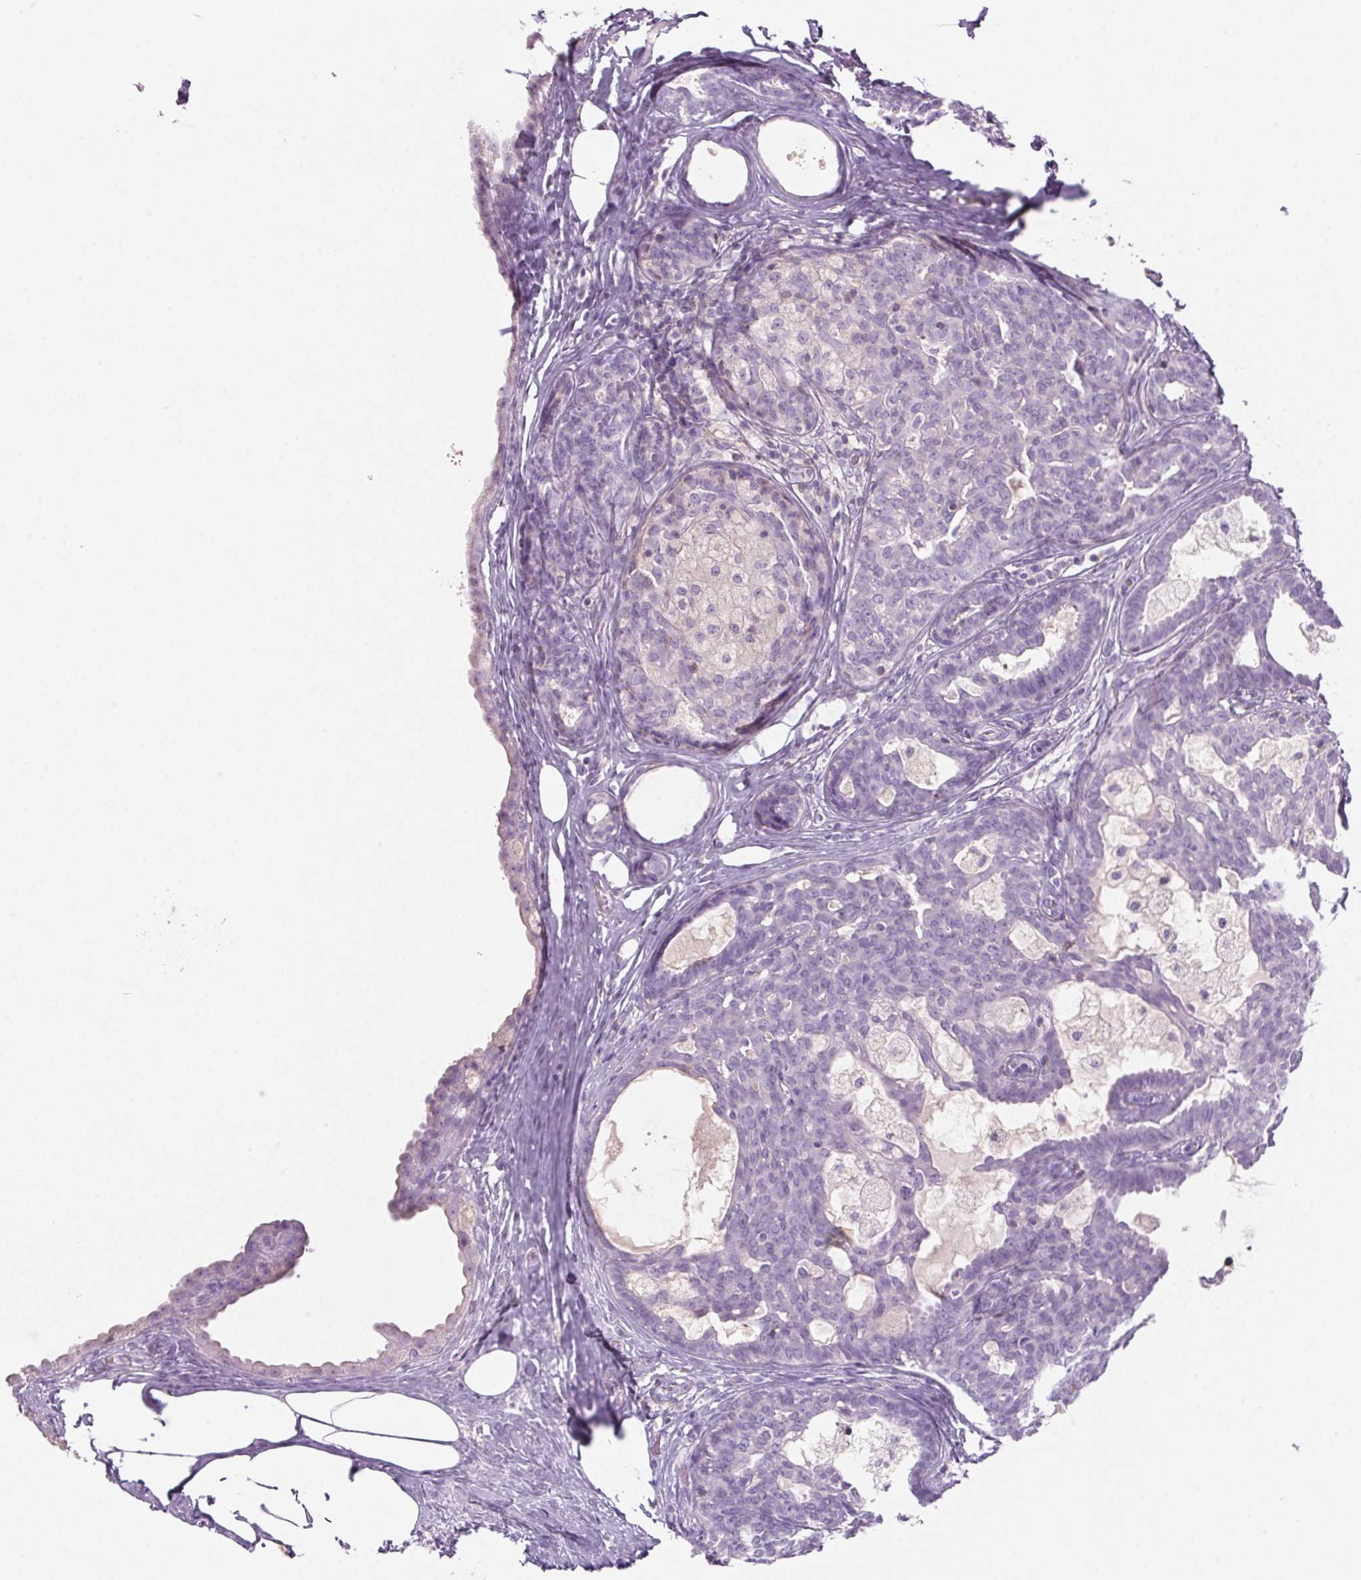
{"staining": {"intensity": "negative", "quantity": "none", "location": "none"}, "tissue": "breast cancer", "cell_type": "Tumor cells", "image_type": "cancer", "snomed": [{"axis": "morphology", "description": "Duct carcinoma"}, {"axis": "topography", "description": "Breast"}], "caption": "DAB (3,3'-diaminobenzidine) immunohistochemical staining of breast cancer exhibits no significant positivity in tumor cells.", "gene": "S100A2", "patient": {"sex": "female", "age": 59}}